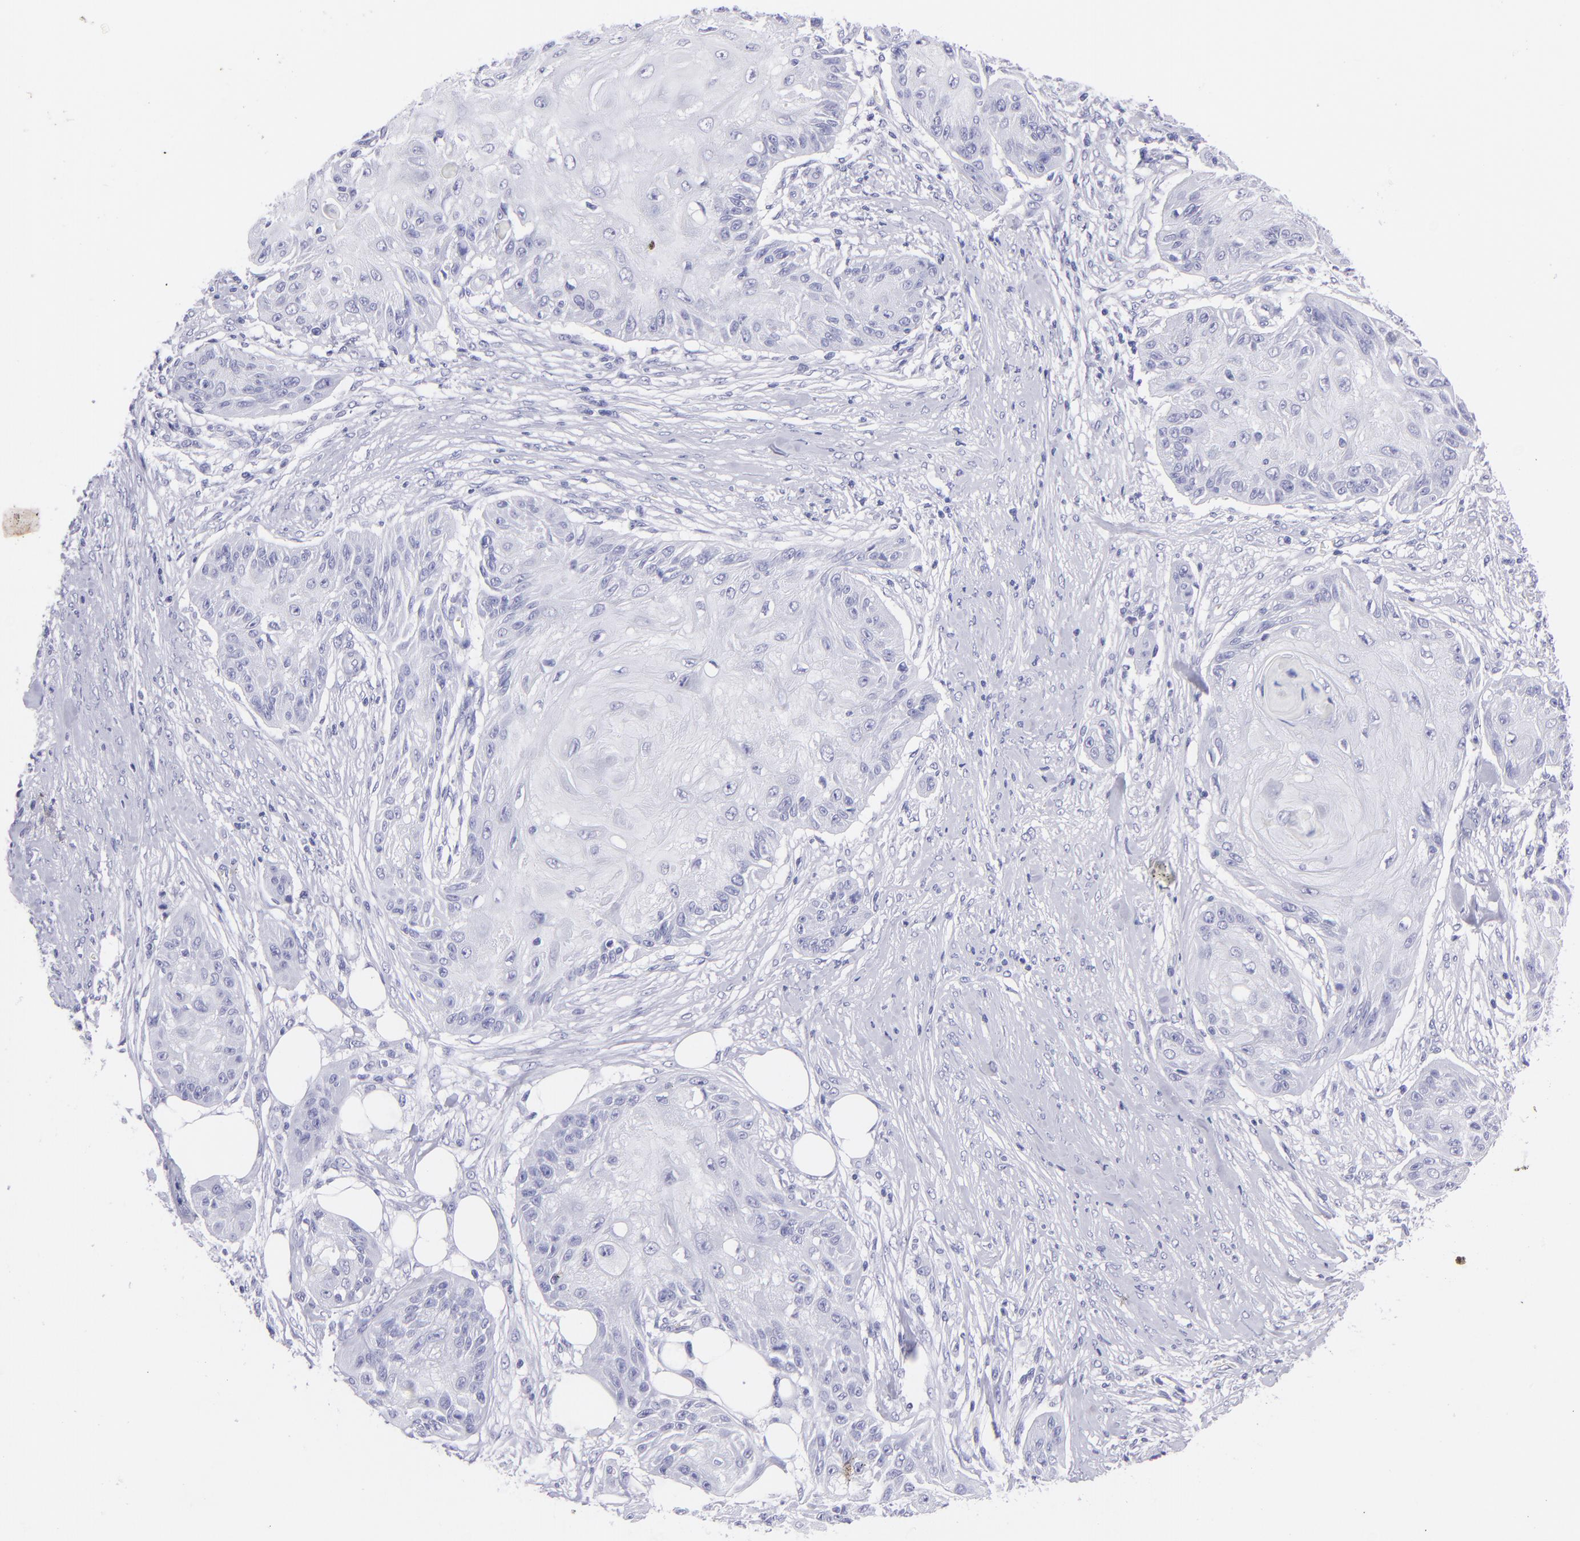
{"staining": {"intensity": "negative", "quantity": "none", "location": "none"}, "tissue": "skin cancer", "cell_type": "Tumor cells", "image_type": "cancer", "snomed": [{"axis": "morphology", "description": "Squamous cell carcinoma, NOS"}, {"axis": "topography", "description": "Skin"}], "caption": "Immunohistochemistry of skin cancer demonstrates no expression in tumor cells.", "gene": "PIP", "patient": {"sex": "female", "age": 88}}